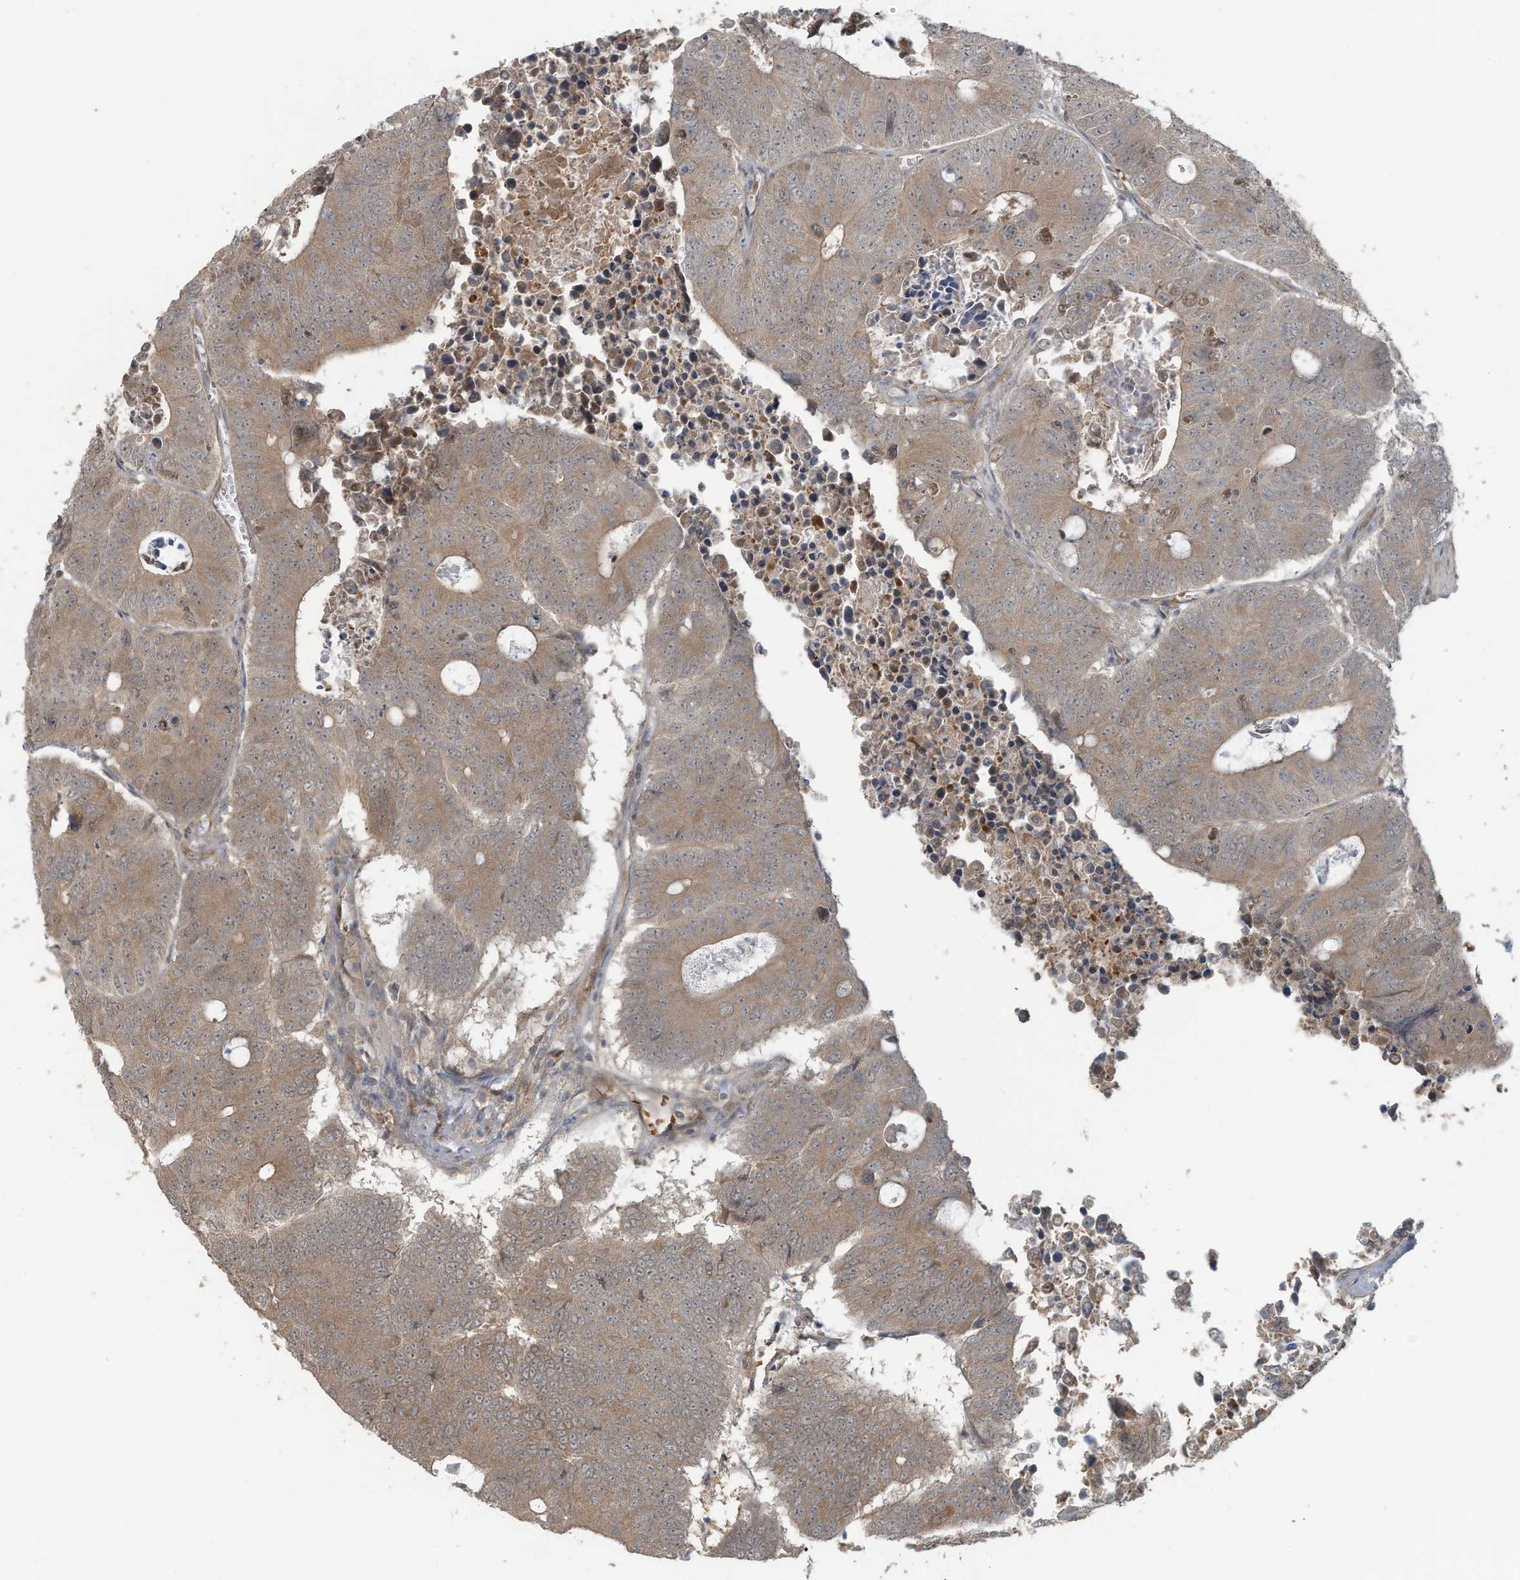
{"staining": {"intensity": "moderate", "quantity": ">75%", "location": "cytoplasmic/membranous"}, "tissue": "colorectal cancer", "cell_type": "Tumor cells", "image_type": "cancer", "snomed": [{"axis": "morphology", "description": "Adenocarcinoma, NOS"}, {"axis": "topography", "description": "Colon"}], "caption": "Protein expression analysis of colorectal cancer (adenocarcinoma) demonstrates moderate cytoplasmic/membranous positivity in about >75% of tumor cells.", "gene": "ERI2", "patient": {"sex": "male", "age": 87}}